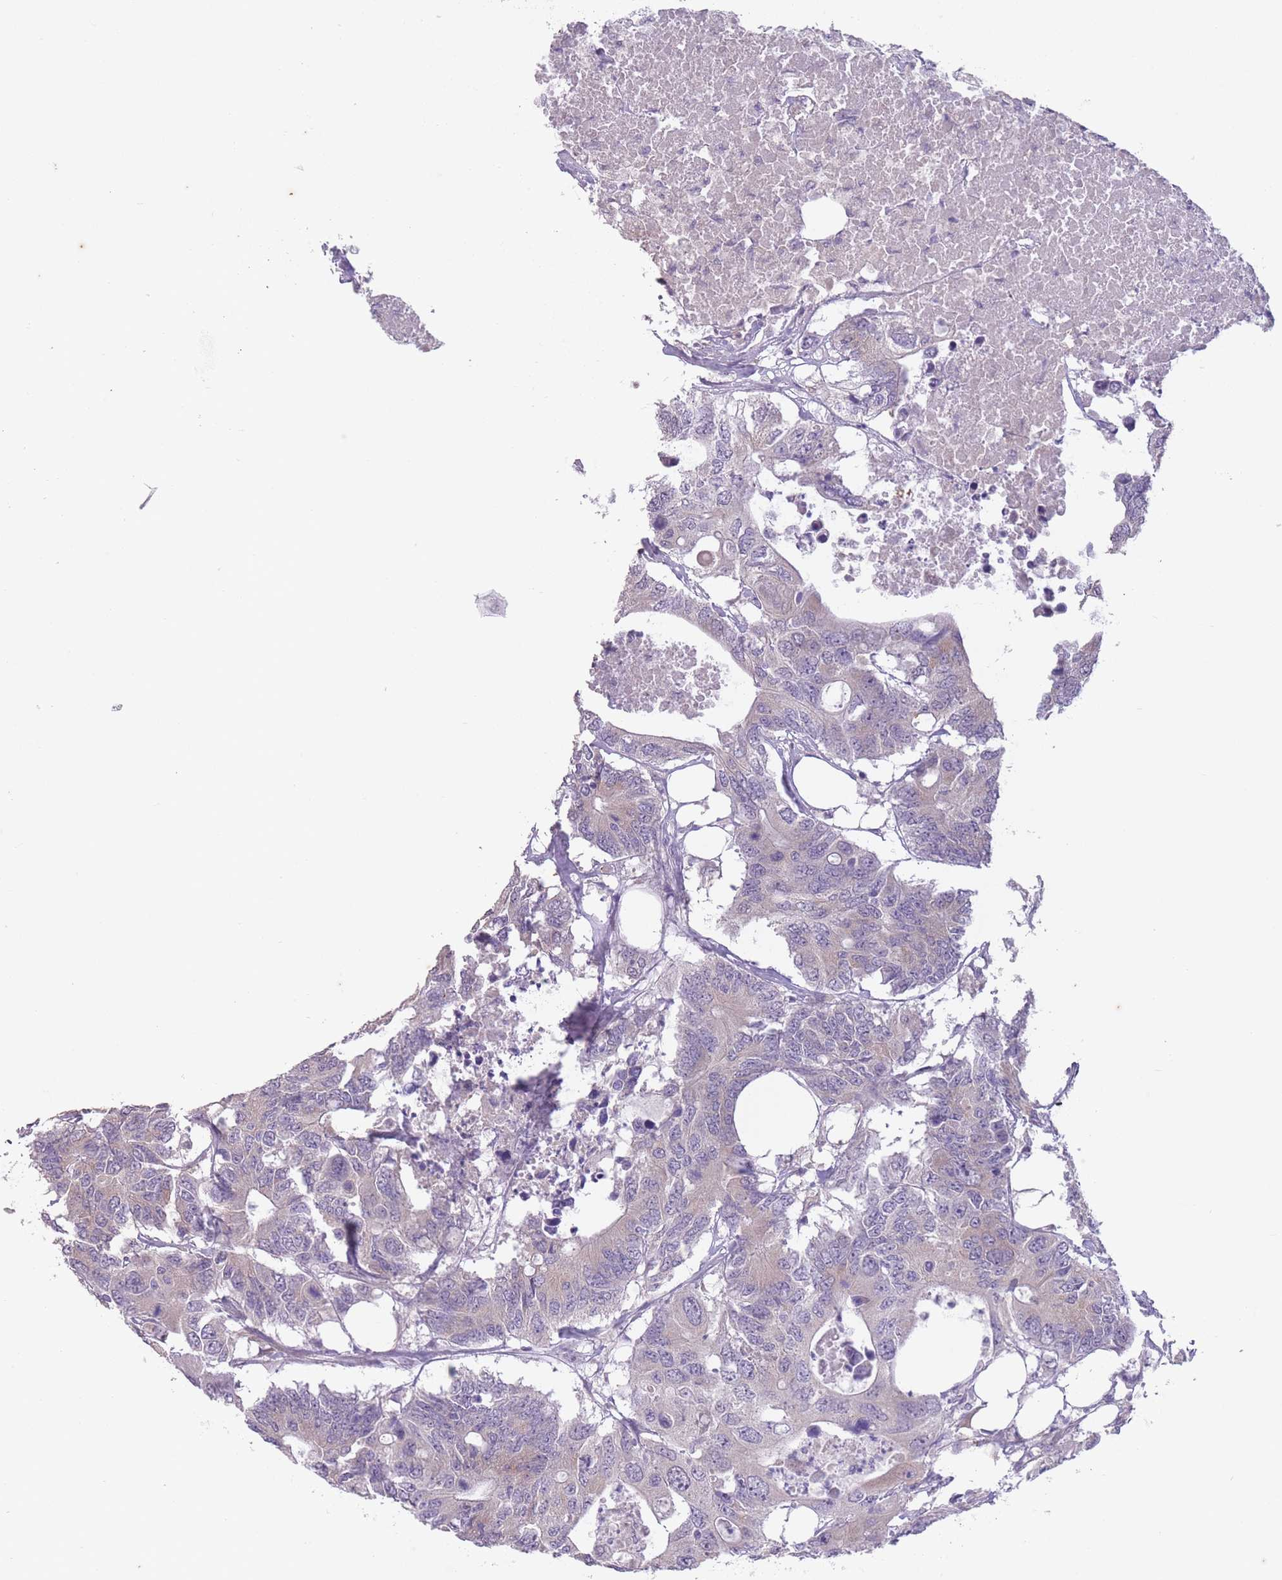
{"staining": {"intensity": "negative", "quantity": "none", "location": "none"}, "tissue": "colorectal cancer", "cell_type": "Tumor cells", "image_type": "cancer", "snomed": [{"axis": "morphology", "description": "Adenocarcinoma, NOS"}, {"axis": "topography", "description": "Colon"}], "caption": "DAB (3,3'-diaminobenzidine) immunohistochemical staining of human colorectal cancer shows no significant expression in tumor cells.", "gene": "ARPIN", "patient": {"sex": "male", "age": 71}}